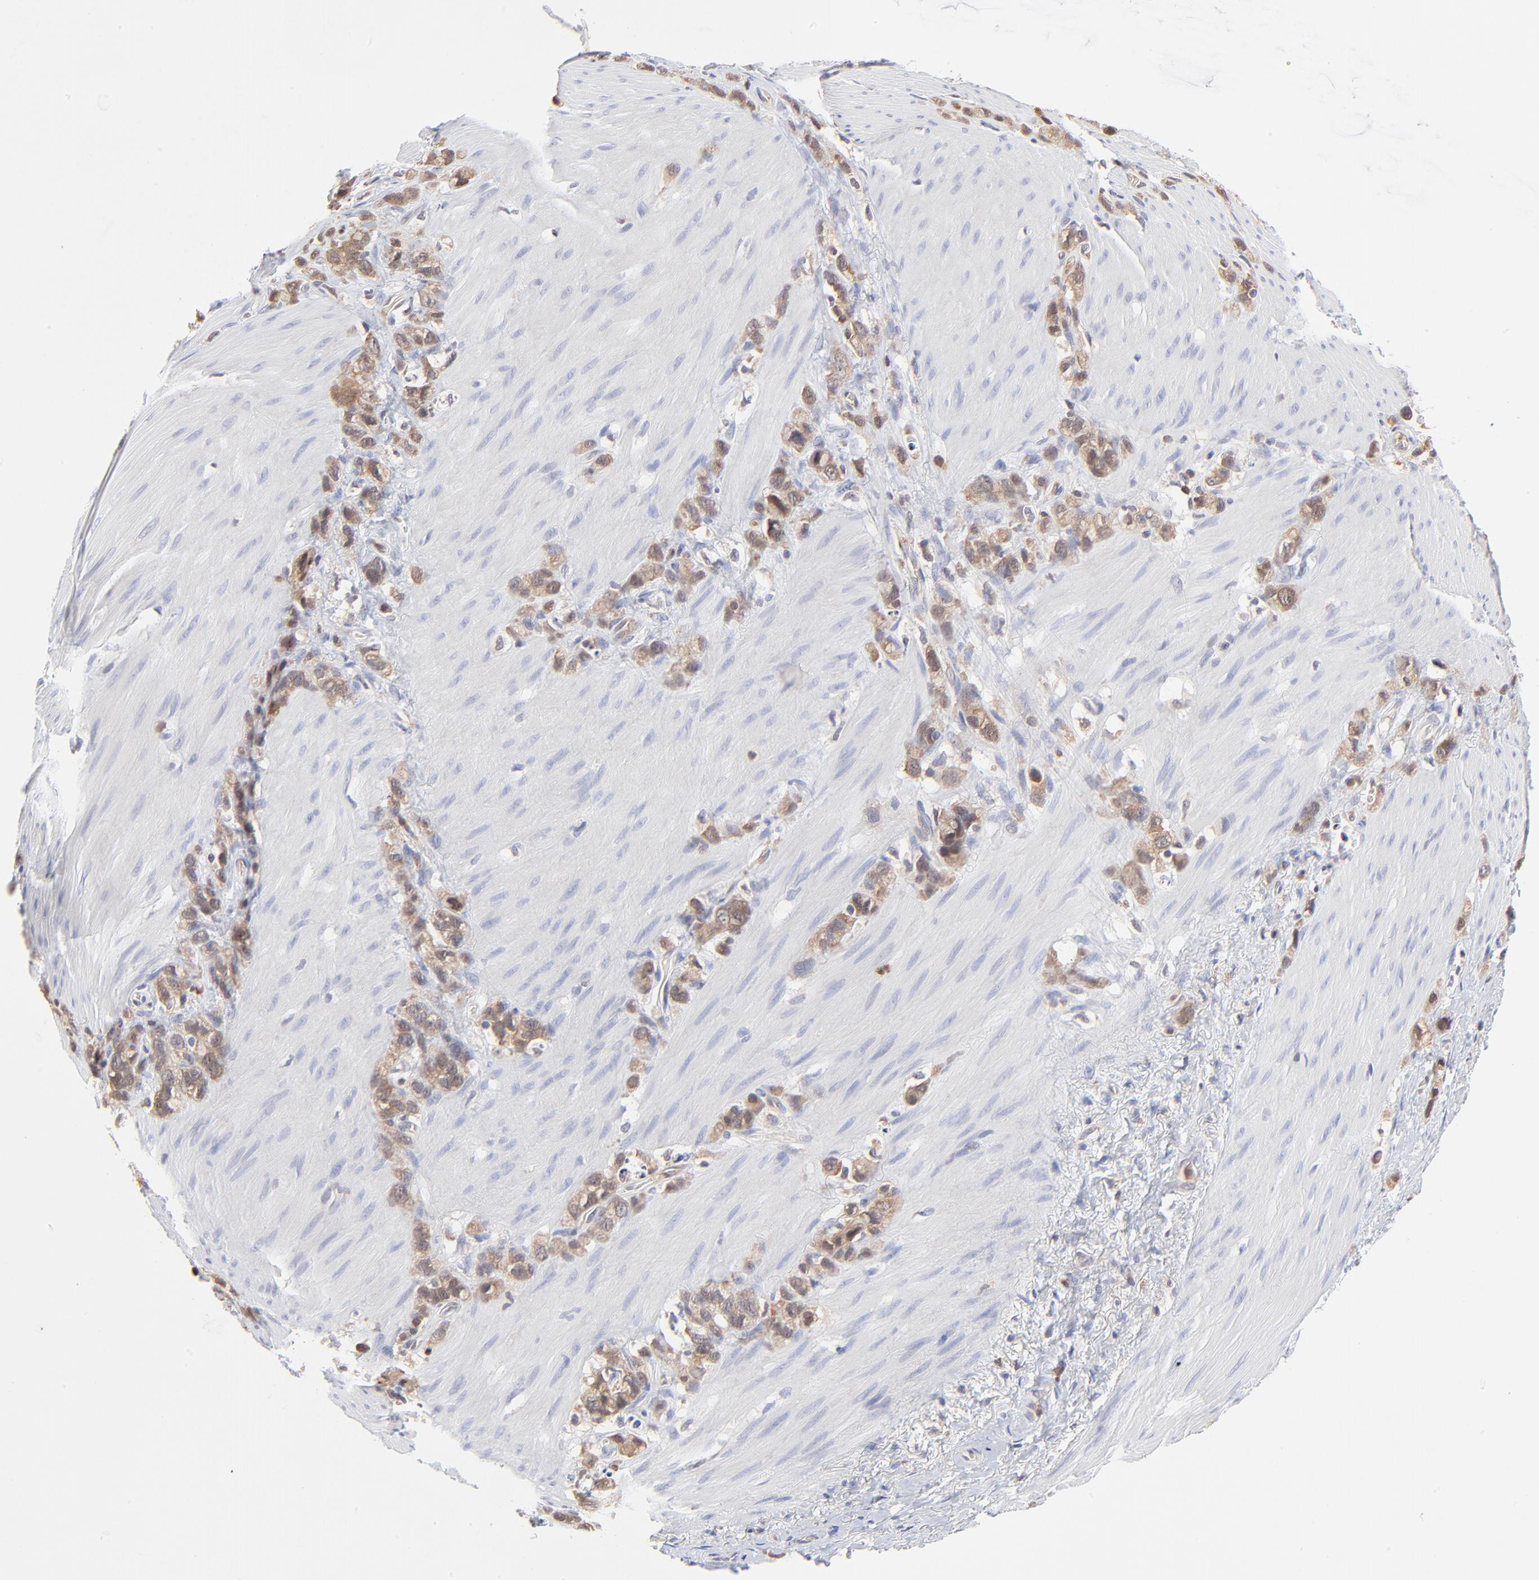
{"staining": {"intensity": "weak", "quantity": ">75%", "location": "cytoplasmic/membranous"}, "tissue": "stomach cancer", "cell_type": "Tumor cells", "image_type": "cancer", "snomed": [{"axis": "morphology", "description": "Normal tissue, NOS"}, {"axis": "morphology", "description": "Adenocarcinoma, NOS"}, {"axis": "morphology", "description": "Adenocarcinoma, High grade"}, {"axis": "topography", "description": "Stomach, upper"}, {"axis": "topography", "description": "Stomach"}], "caption": "A brown stain highlights weak cytoplasmic/membranous expression of a protein in human stomach adenocarcinoma tumor cells.", "gene": "CASP3", "patient": {"sex": "female", "age": 65}}